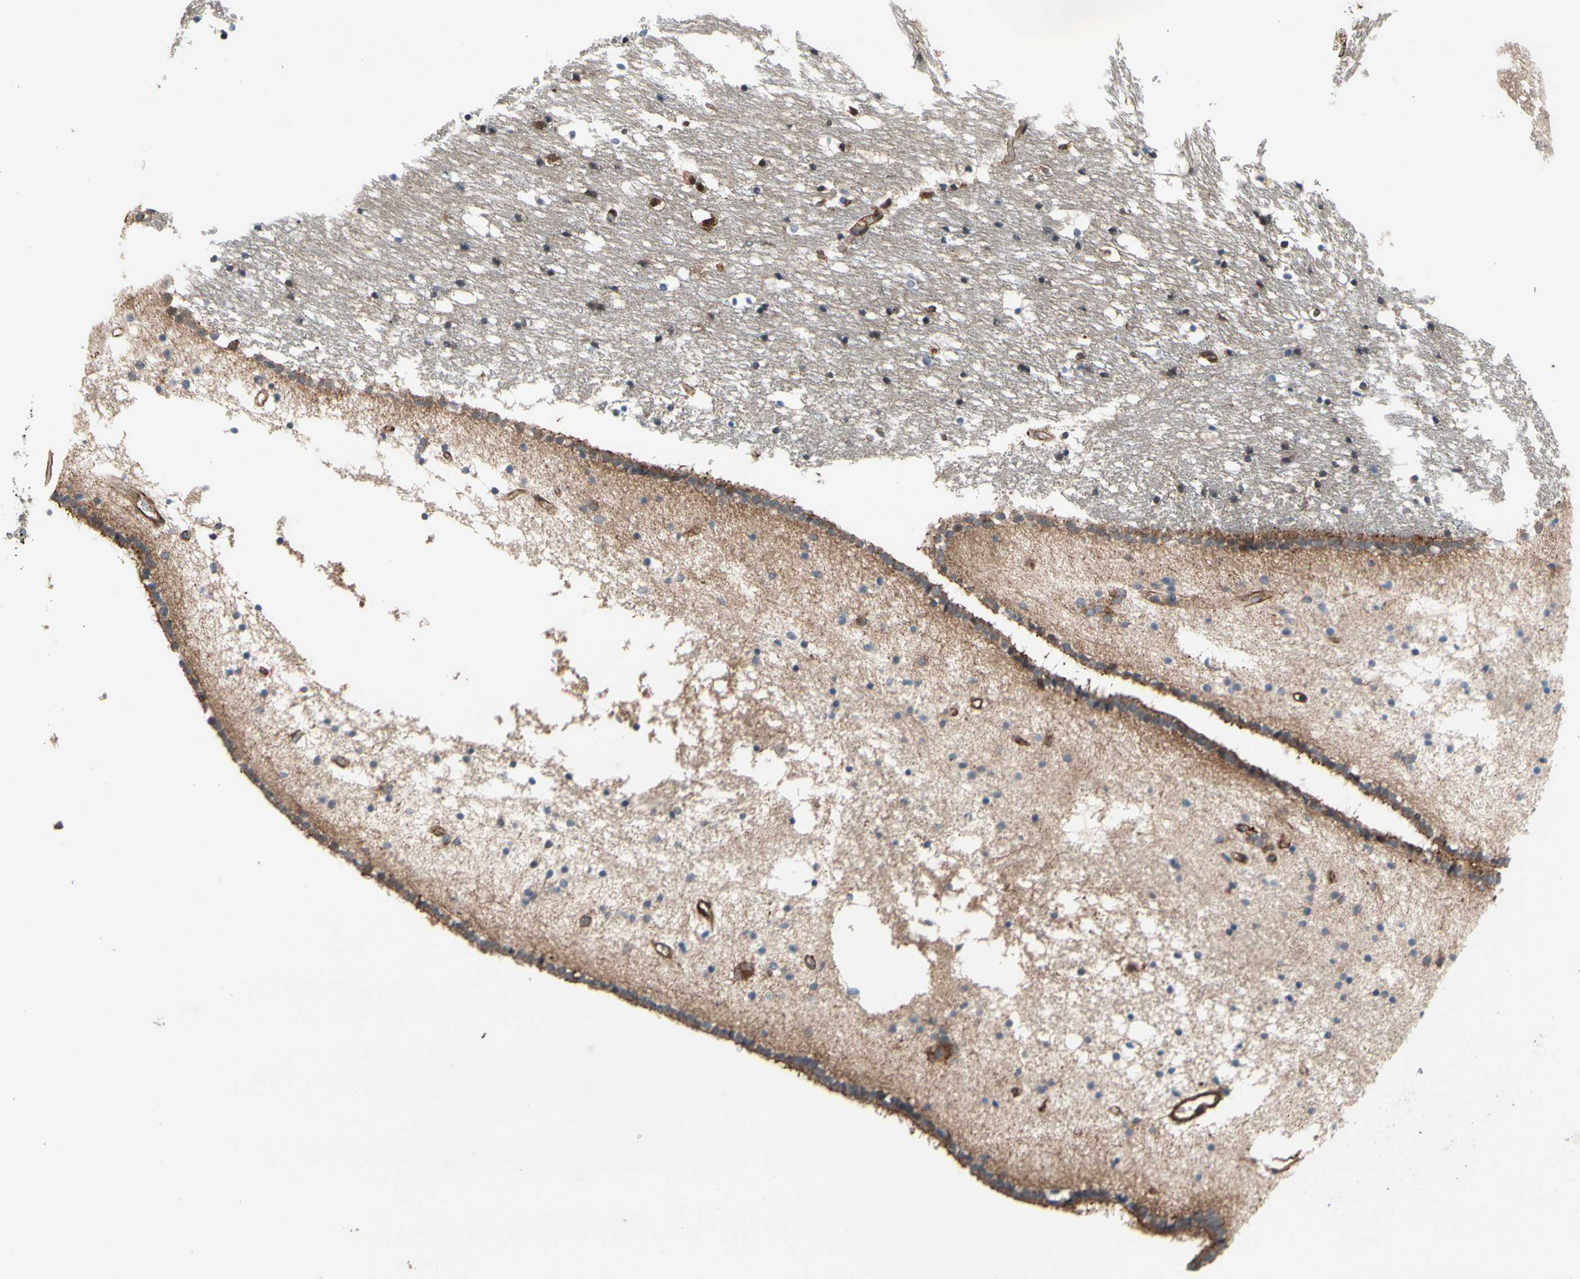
{"staining": {"intensity": "negative", "quantity": "none", "location": "none"}, "tissue": "caudate", "cell_type": "Glial cells", "image_type": "normal", "snomed": [{"axis": "morphology", "description": "Normal tissue, NOS"}, {"axis": "topography", "description": "Lateral ventricle wall"}], "caption": "This is an IHC micrograph of benign caudate. There is no positivity in glial cells.", "gene": "CTTNBP2", "patient": {"sex": "male", "age": 45}}